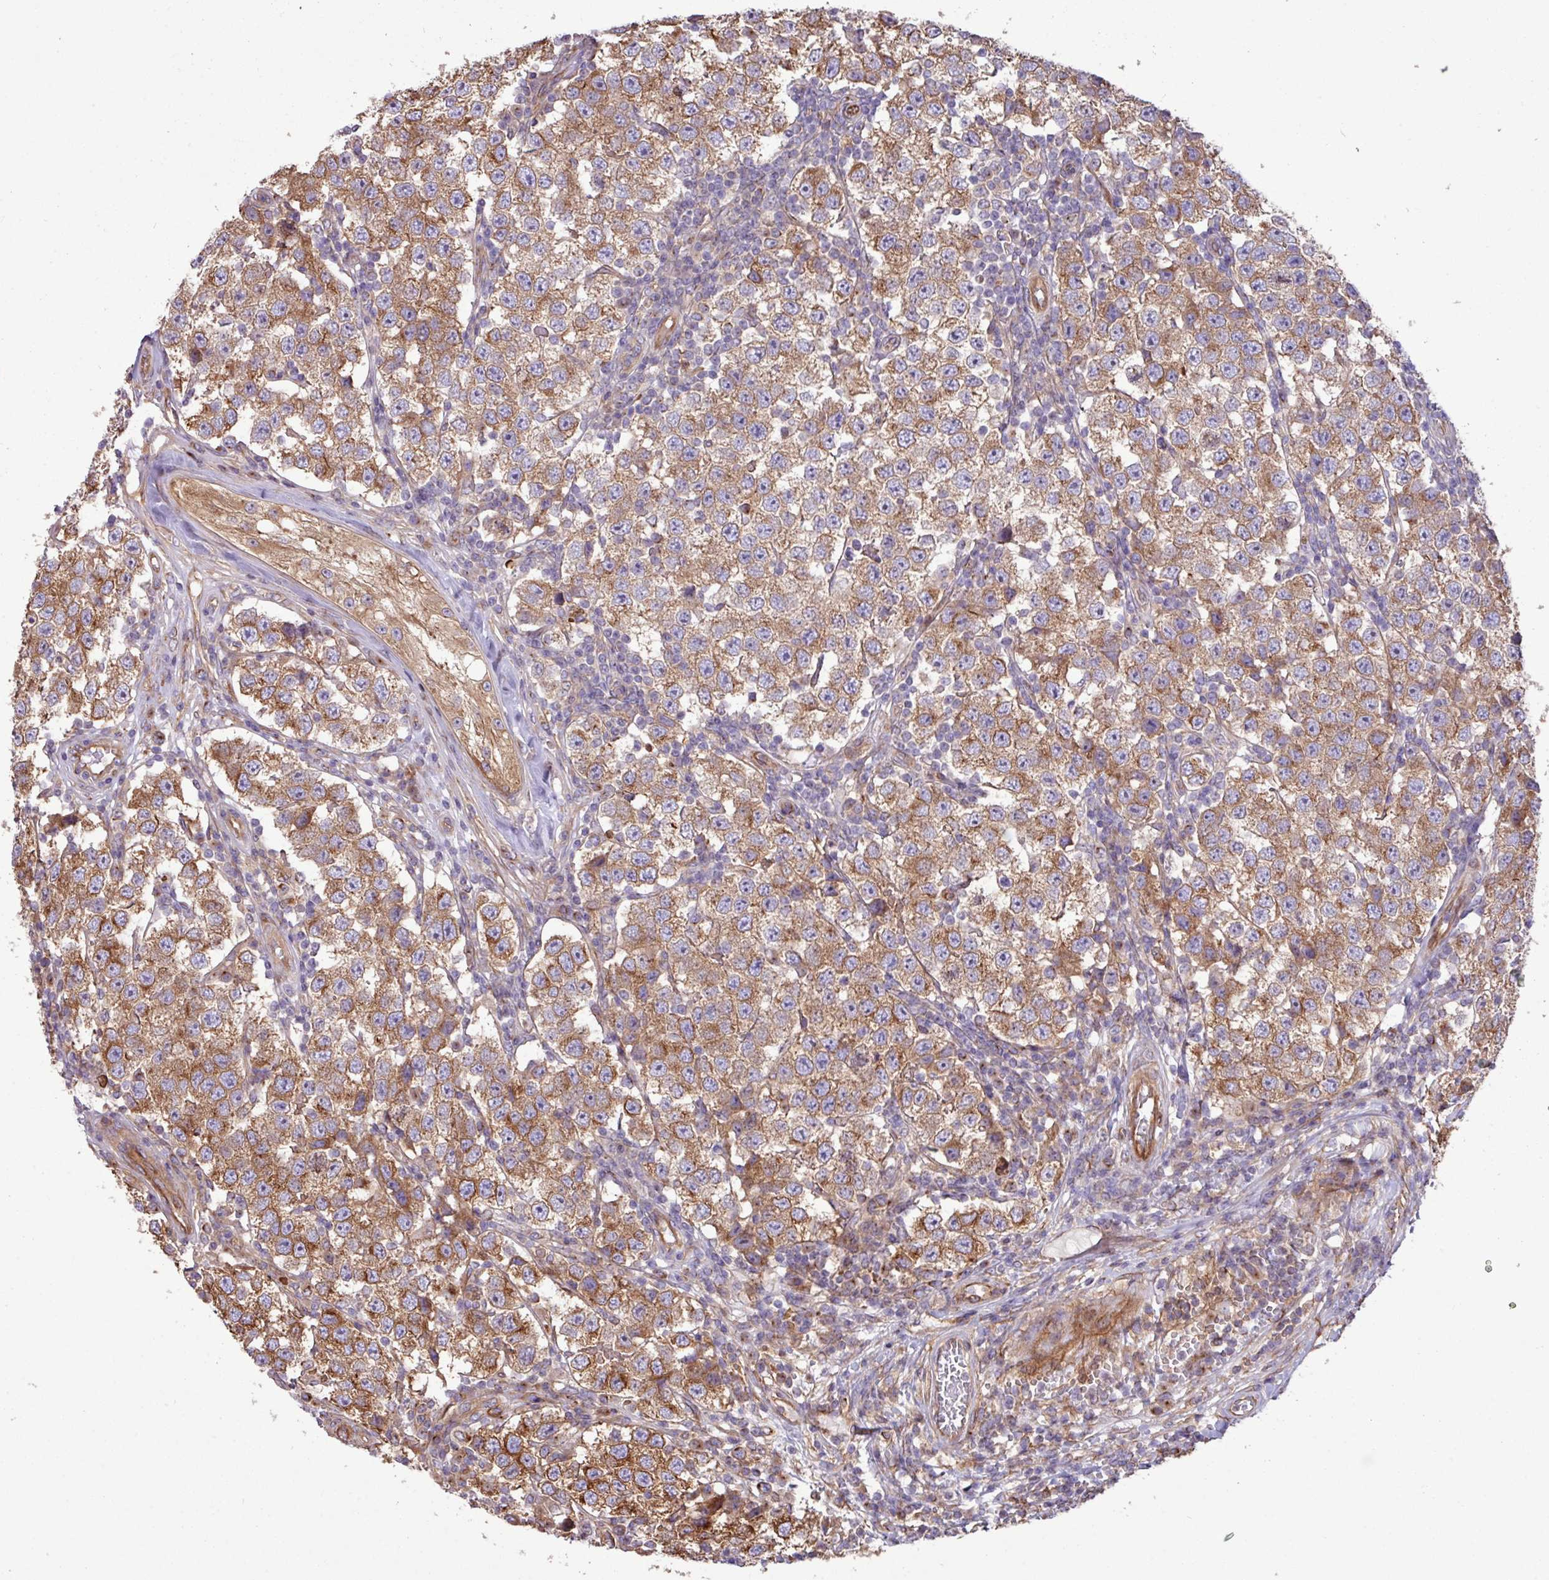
{"staining": {"intensity": "moderate", "quantity": ">75%", "location": "cytoplasmic/membranous"}, "tissue": "testis cancer", "cell_type": "Tumor cells", "image_type": "cancer", "snomed": [{"axis": "morphology", "description": "Seminoma, NOS"}, {"axis": "topography", "description": "Testis"}], "caption": "IHC image of human testis seminoma stained for a protein (brown), which demonstrates medium levels of moderate cytoplasmic/membranous staining in approximately >75% of tumor cells.", "gene": "ZNF300", "patient": {"sex": "male", "age": 34}}